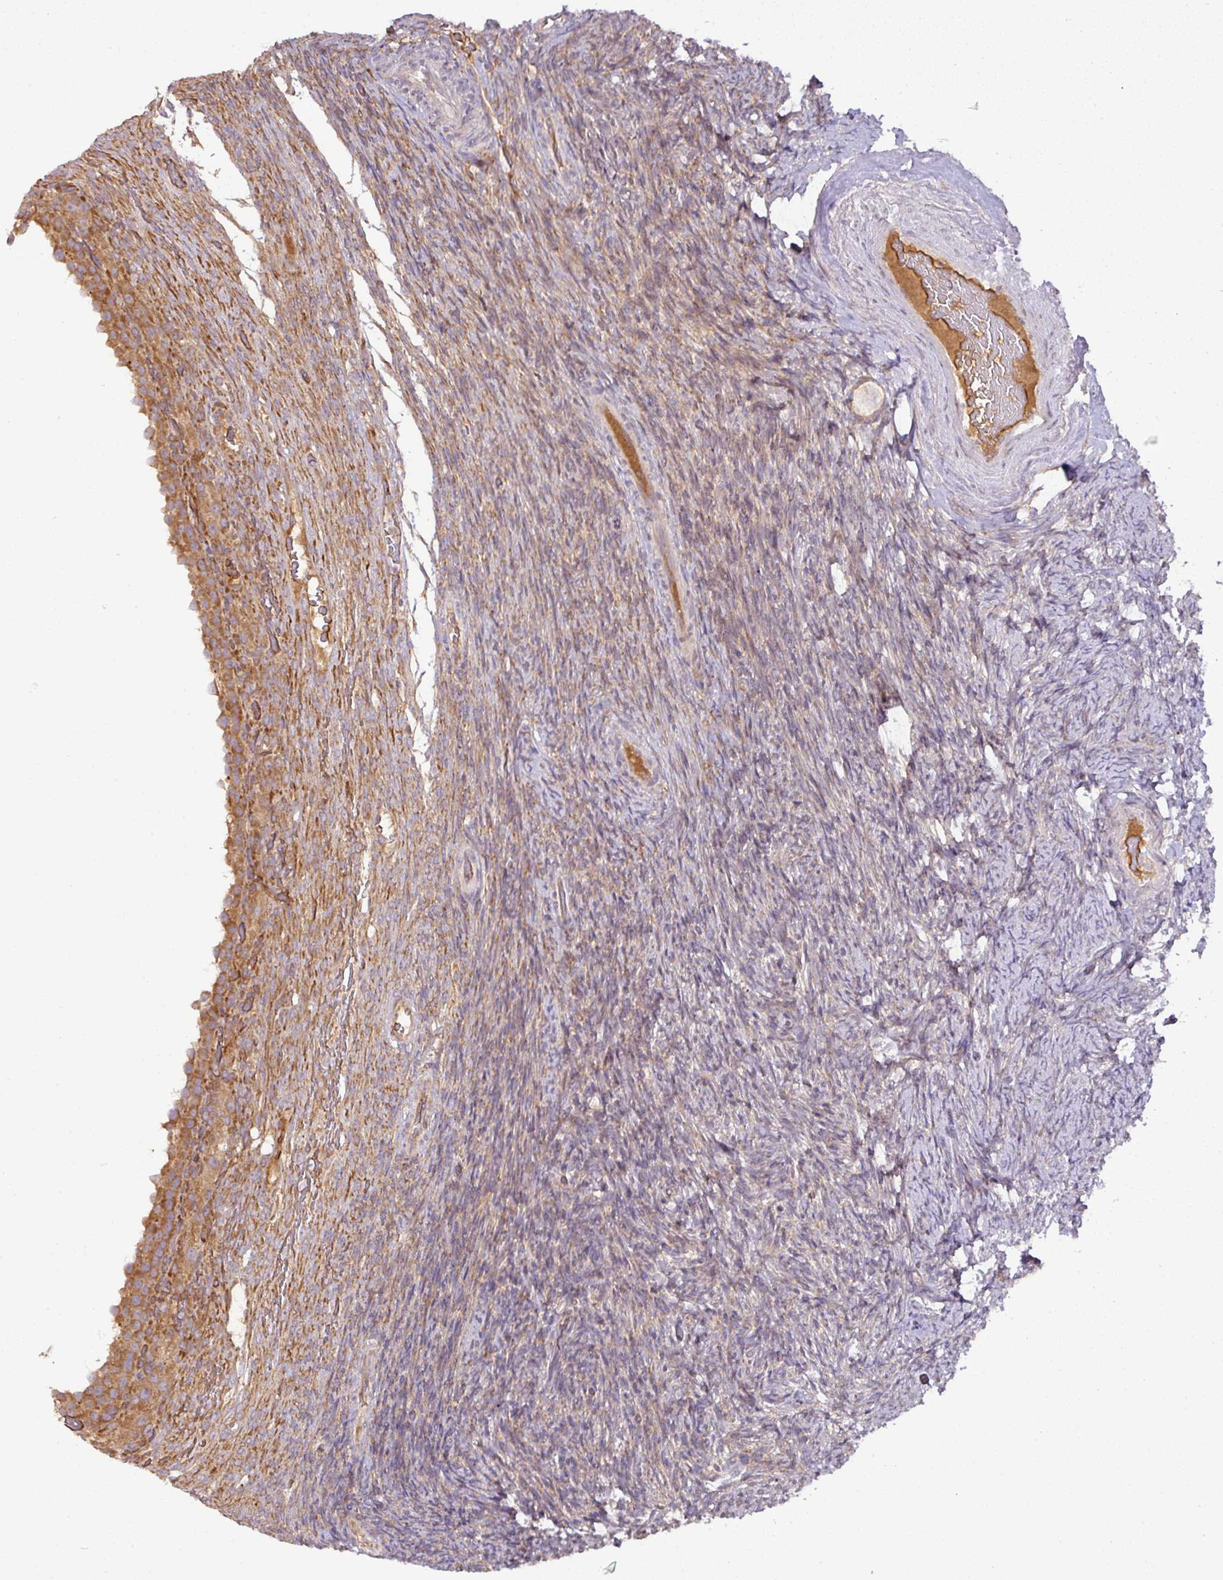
{"staining": {"intensity": "moderate", "quantity": "<25%", "location": "cytoplasmic/membranous"}, "tissue": "ovary", "cell_type": "Ovarian stroma cells", "image_type": "normal", "snomed": [{"axis": "morphology", "description": "Normal tissue, NOS"}, {"axis": "topography", "description": "Ovary"}], "caption": "A micrograph of human ovary stained for a protein displays moderate cytoplasmic/membranous brown staining in ovarian stroma cells. (Stains: DAB in brown, nuclei in blue, Microscopy: brightfield microscopy at high magnification).", "gene": "GALP", "patient": {"sex": "female", "age": 34}}